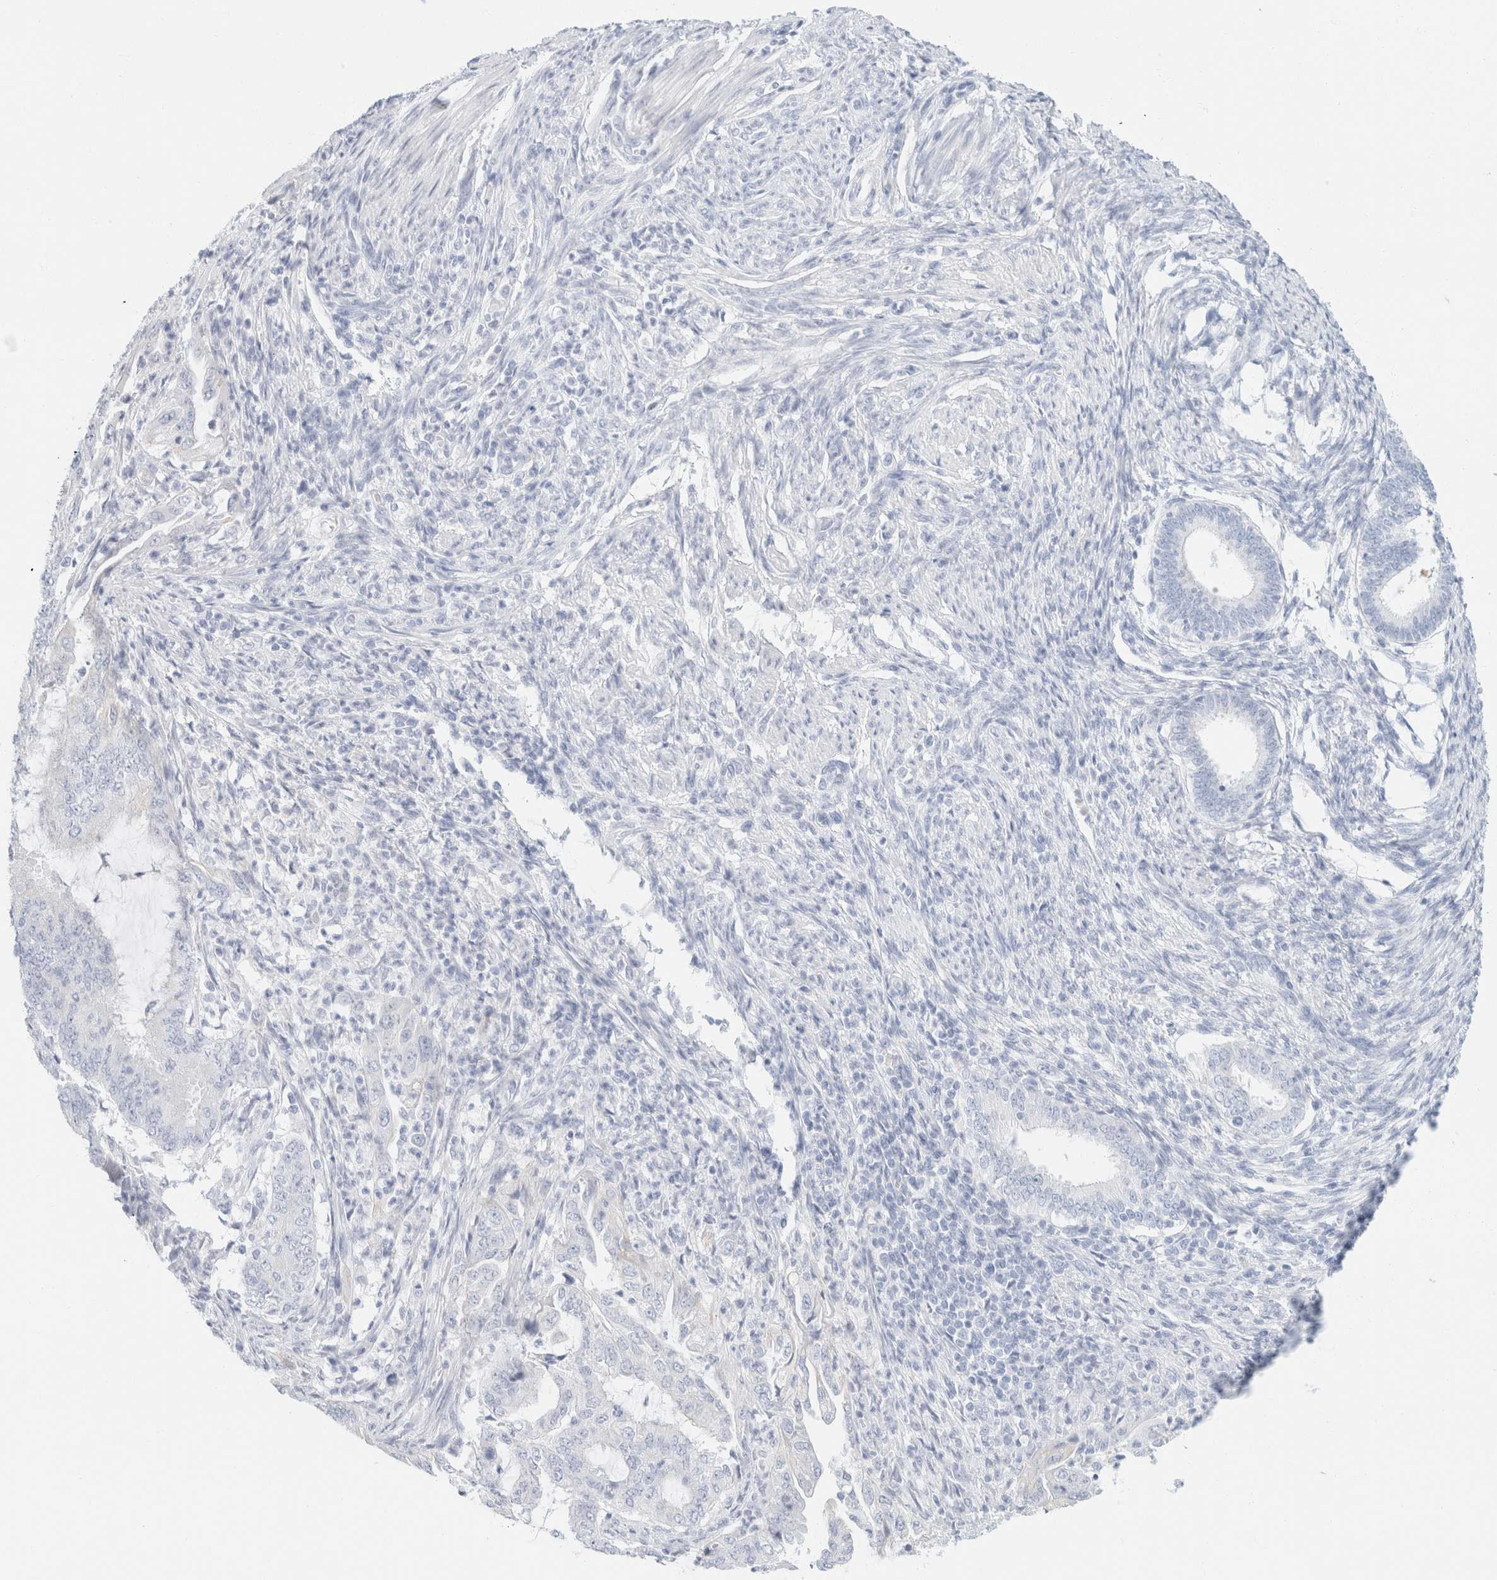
{"staining": {"intensity": "negative", "quantity": "none", "location": "none"}, "tissue": "endometrial cancer", "cell_type": "Tumor cells", "image_type": "cancer", "snomed": [{"axis": "morphology", "description": "Adenocarcinoma, NOS"}, {"axis": "topography", "description": "Endometrium"}], "caption": "The photomicrograph shows no significant positivity in tumor cells of adenocarcinoma (endometrial).", "gene": "KRT20", "patient": {"sex": "female", "age": 51}}